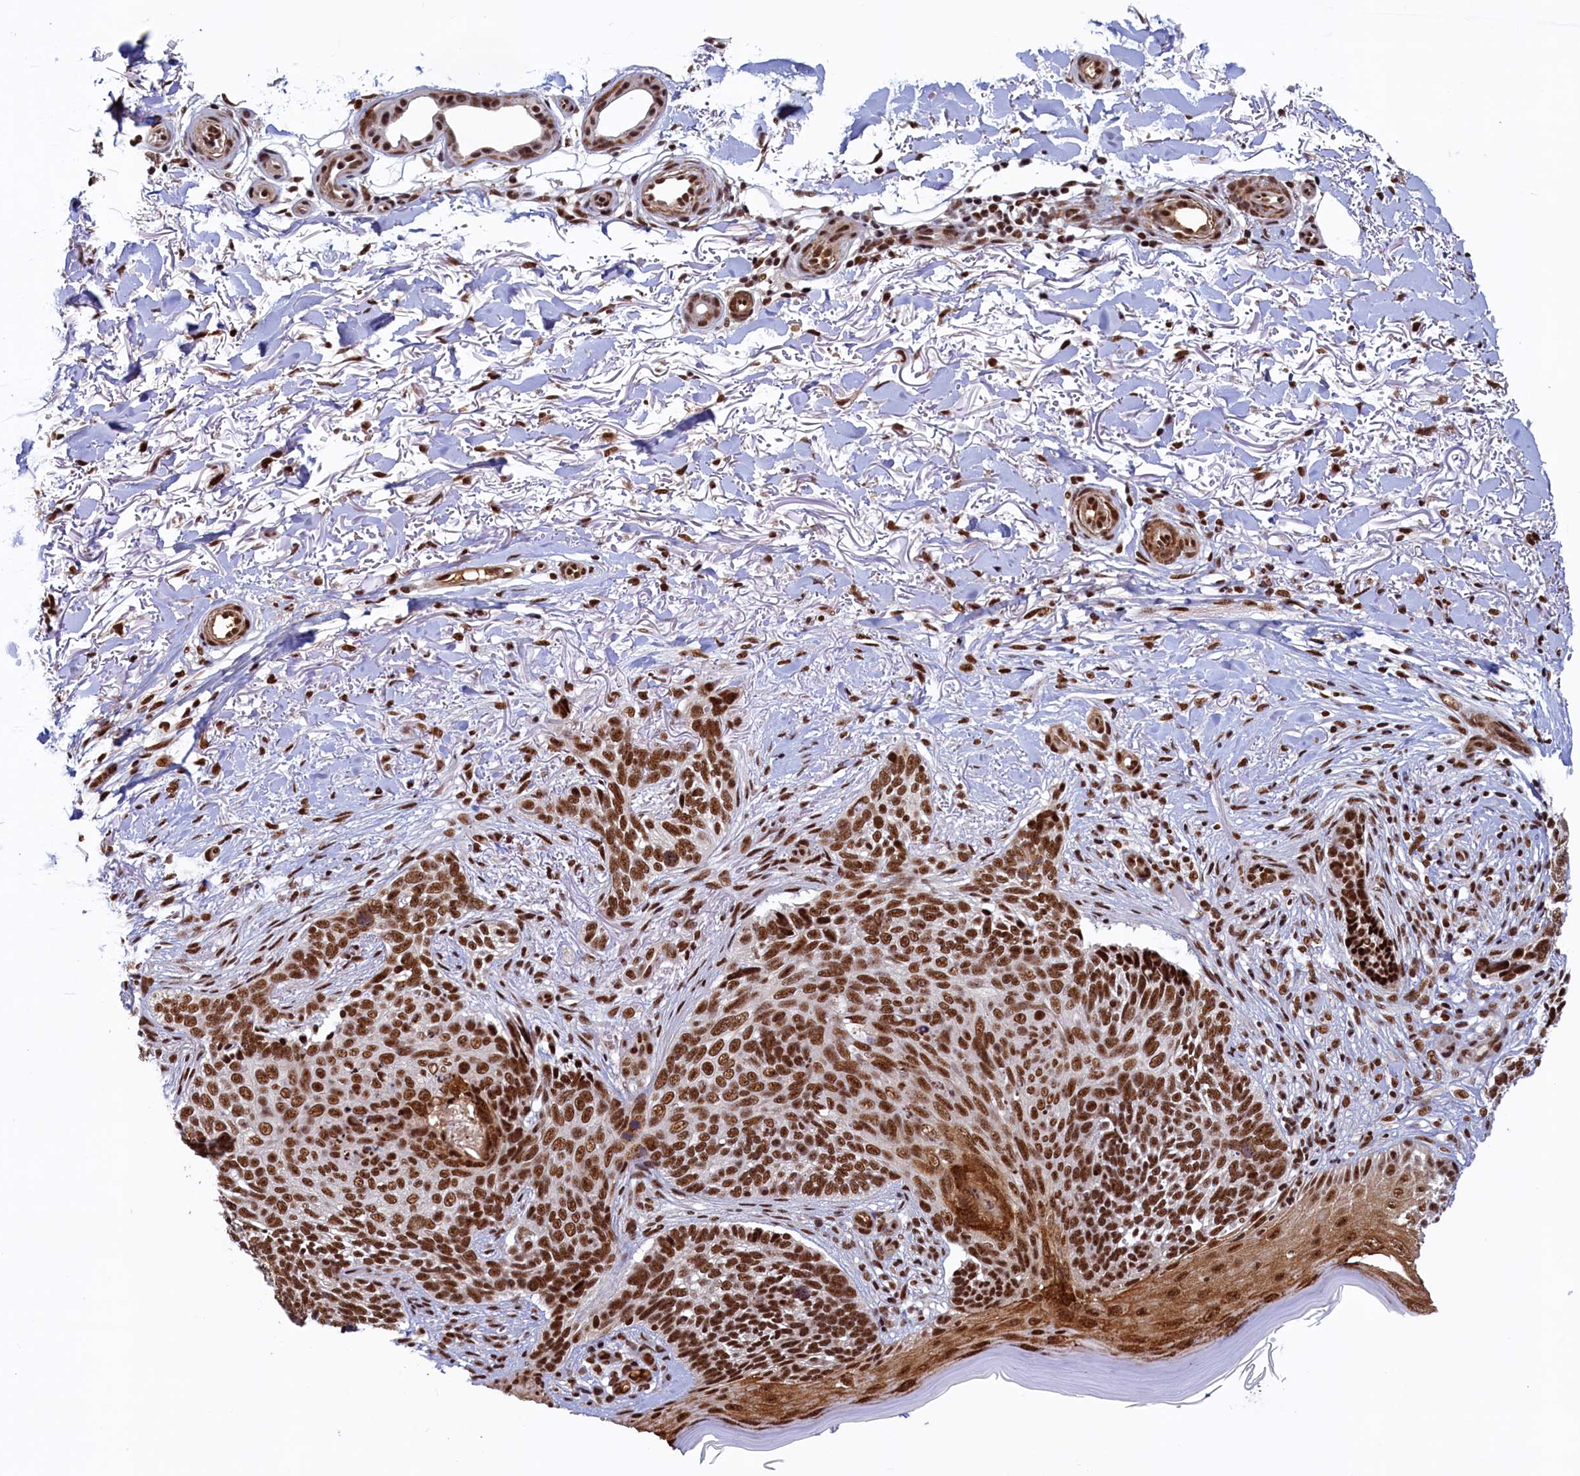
{"staining": {"intensity": "strong", "quantity": ">75%", "location": "nuclear"}, "tissue": "skin cancer", "cell_type": "Tumor cells", "image_type": "cancer", "snomed": [{"axis": "morphology", "description": "Normal tissue, NOS"}, {"axis": "morphology", "description": "Basal cell carcinoma"}, {"axis": "topography", "description": "Skin"}], "caption": "Skin cancer (basal cell carcinoma) was stained to show a protein in brown. There is high levels of strong nuclear positivity in about >75% of tumor cells.", "gene": "ZC3H18", "patient": {"sex": "female", "age": 67}}